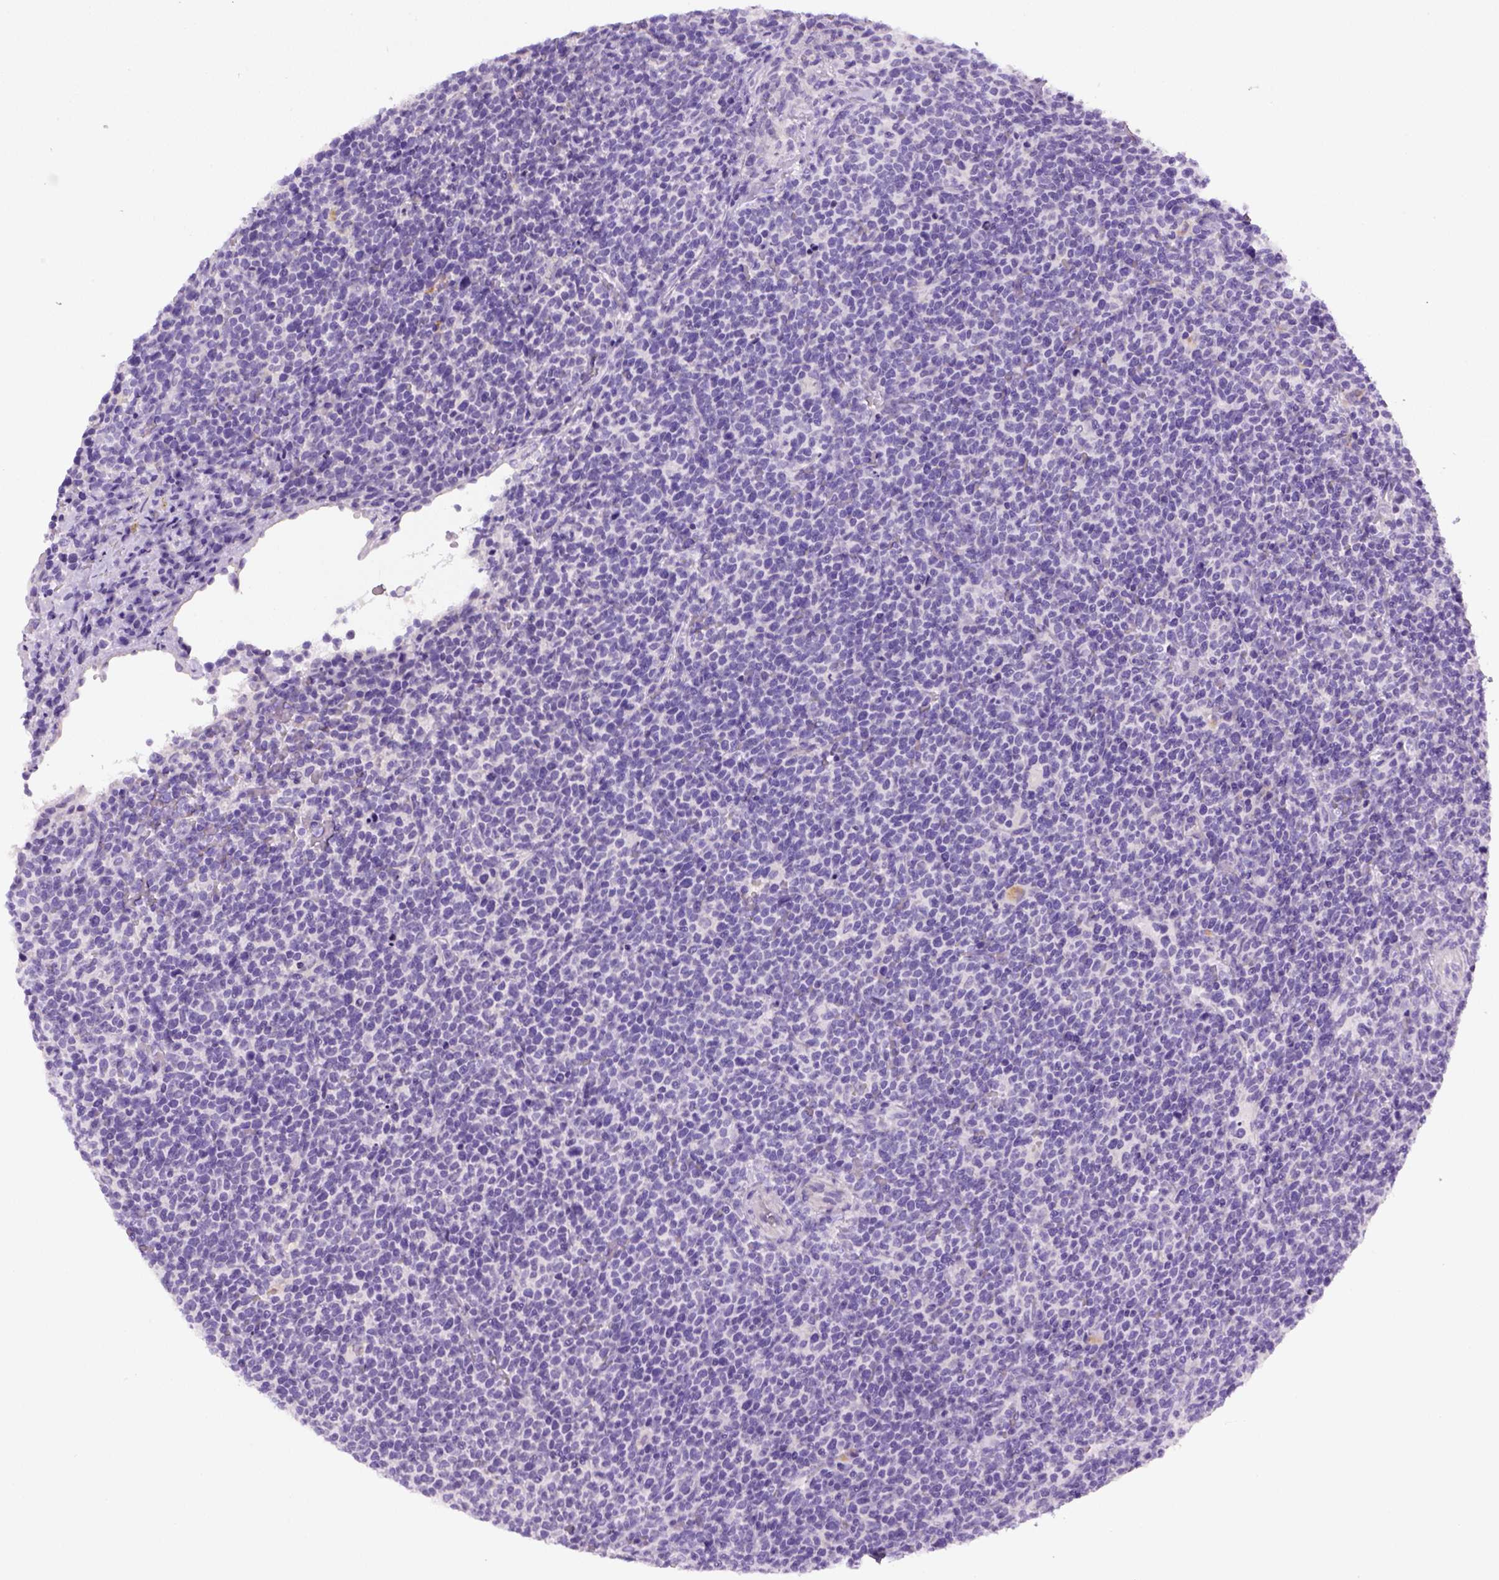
{"staining": {"intensity": "negative", "quantity": "none", "location": "none"}, "tissue": "lymphoma", "cell_type": "Tumor cells", "image_type": "cancer", "snomed": [{"axis": "morphology", "description": "Malignant lymphoma, non-Hodgkin's type, High grade"}, {"axis": "topography", "description": "Lymph node"}], "caption": "Human lymphoma stained for a protein using immunohistochemistry demonstrates no expression in tumor cells.", "gene": "KRT71", "patient": {"sex": "male", "age": 61}}